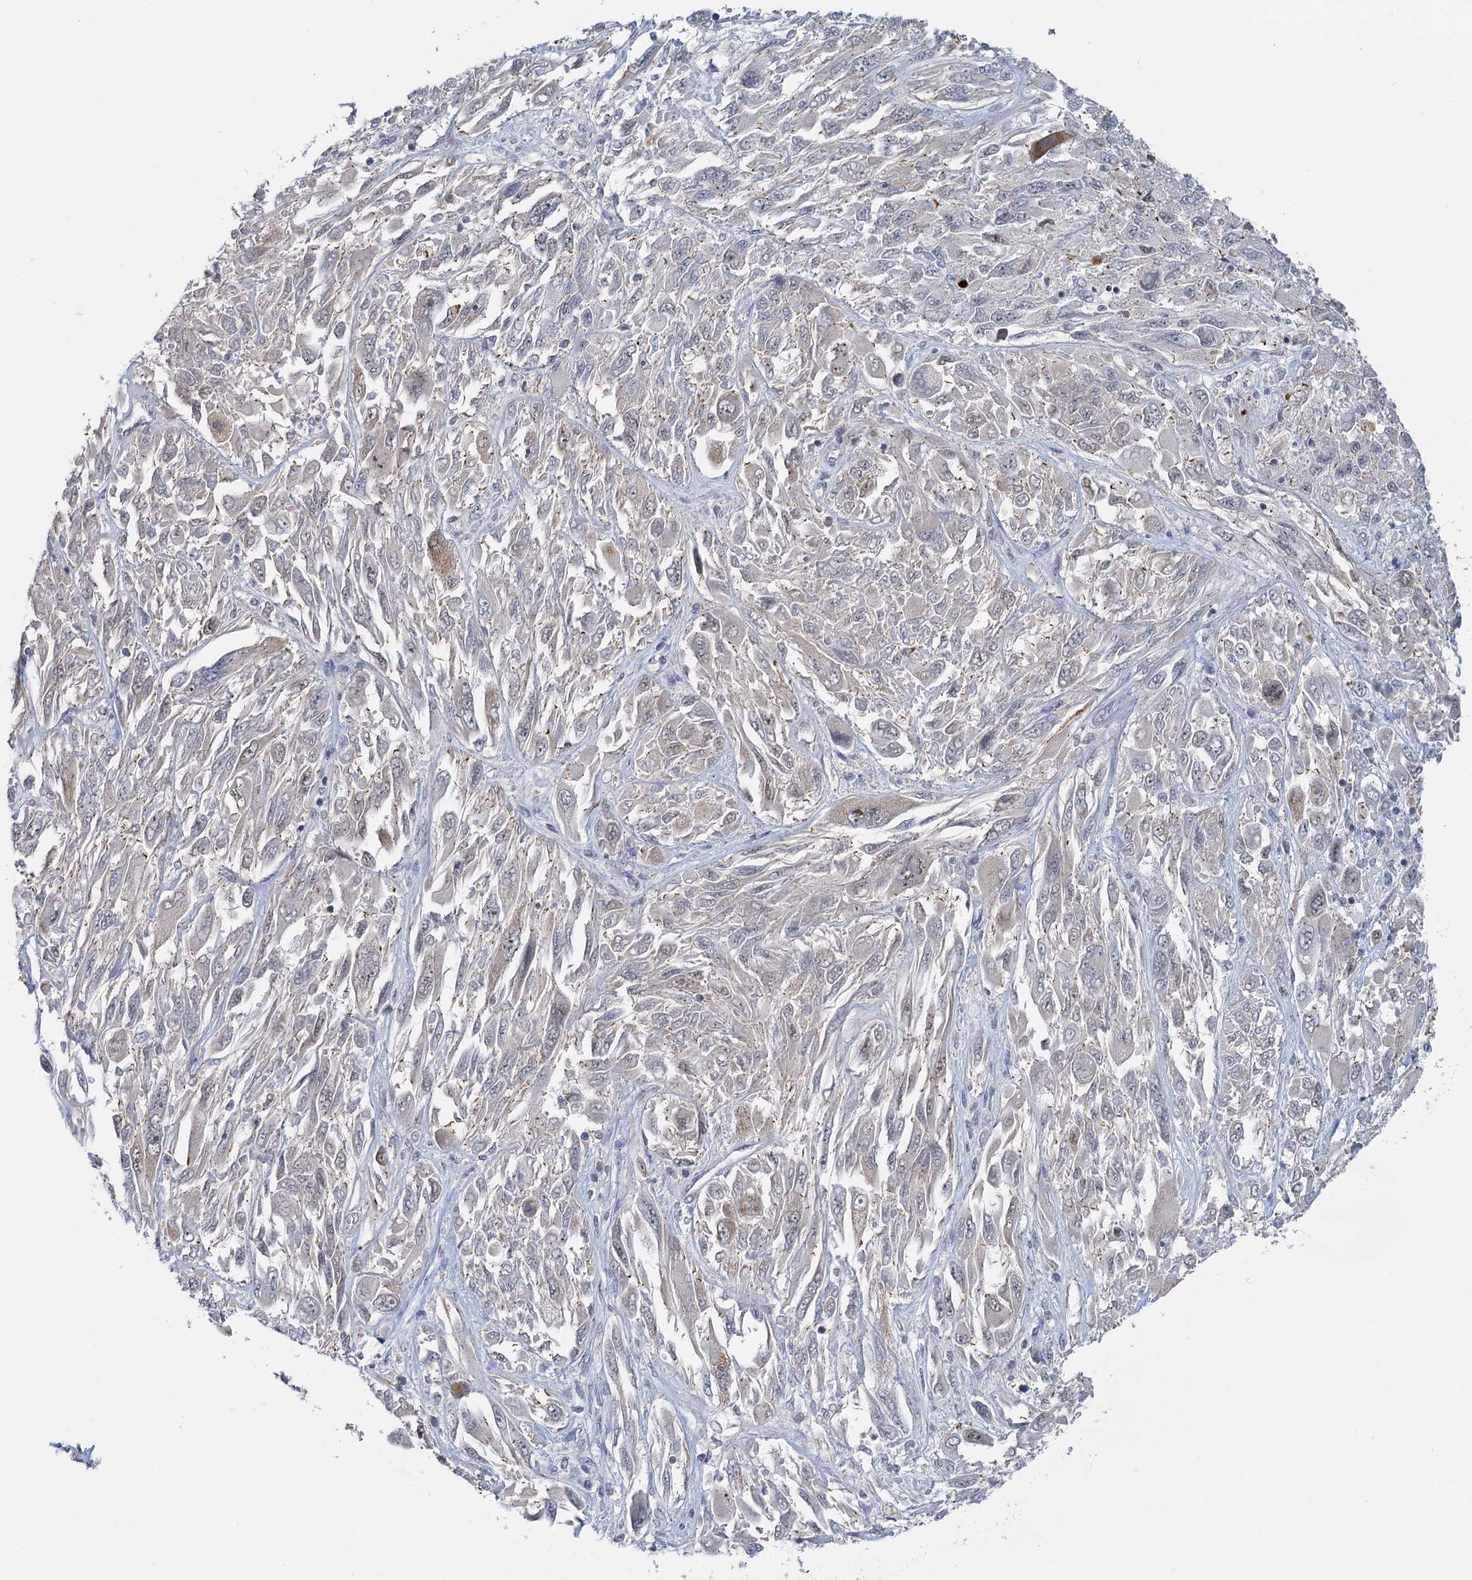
{"staining": {"intensity": "negative", "quantity": "none", "location": "none"}, "tissue": "melanoma", "cell_type": "Tumor cells", "image_type": "cancer", "snomed": [{"axis": "morphology", "description": "Malignant melanoma, NOS"}, {"axis": "topography", "description": "Skin"}], "caption": "DAB (3,3'-diaminobenzidine) immunohistochemical staining of human melanoma shows no significant staining in tumor cells.", "gene": "GPATCH11", "patient": {"sex": "female", "age": 91}}